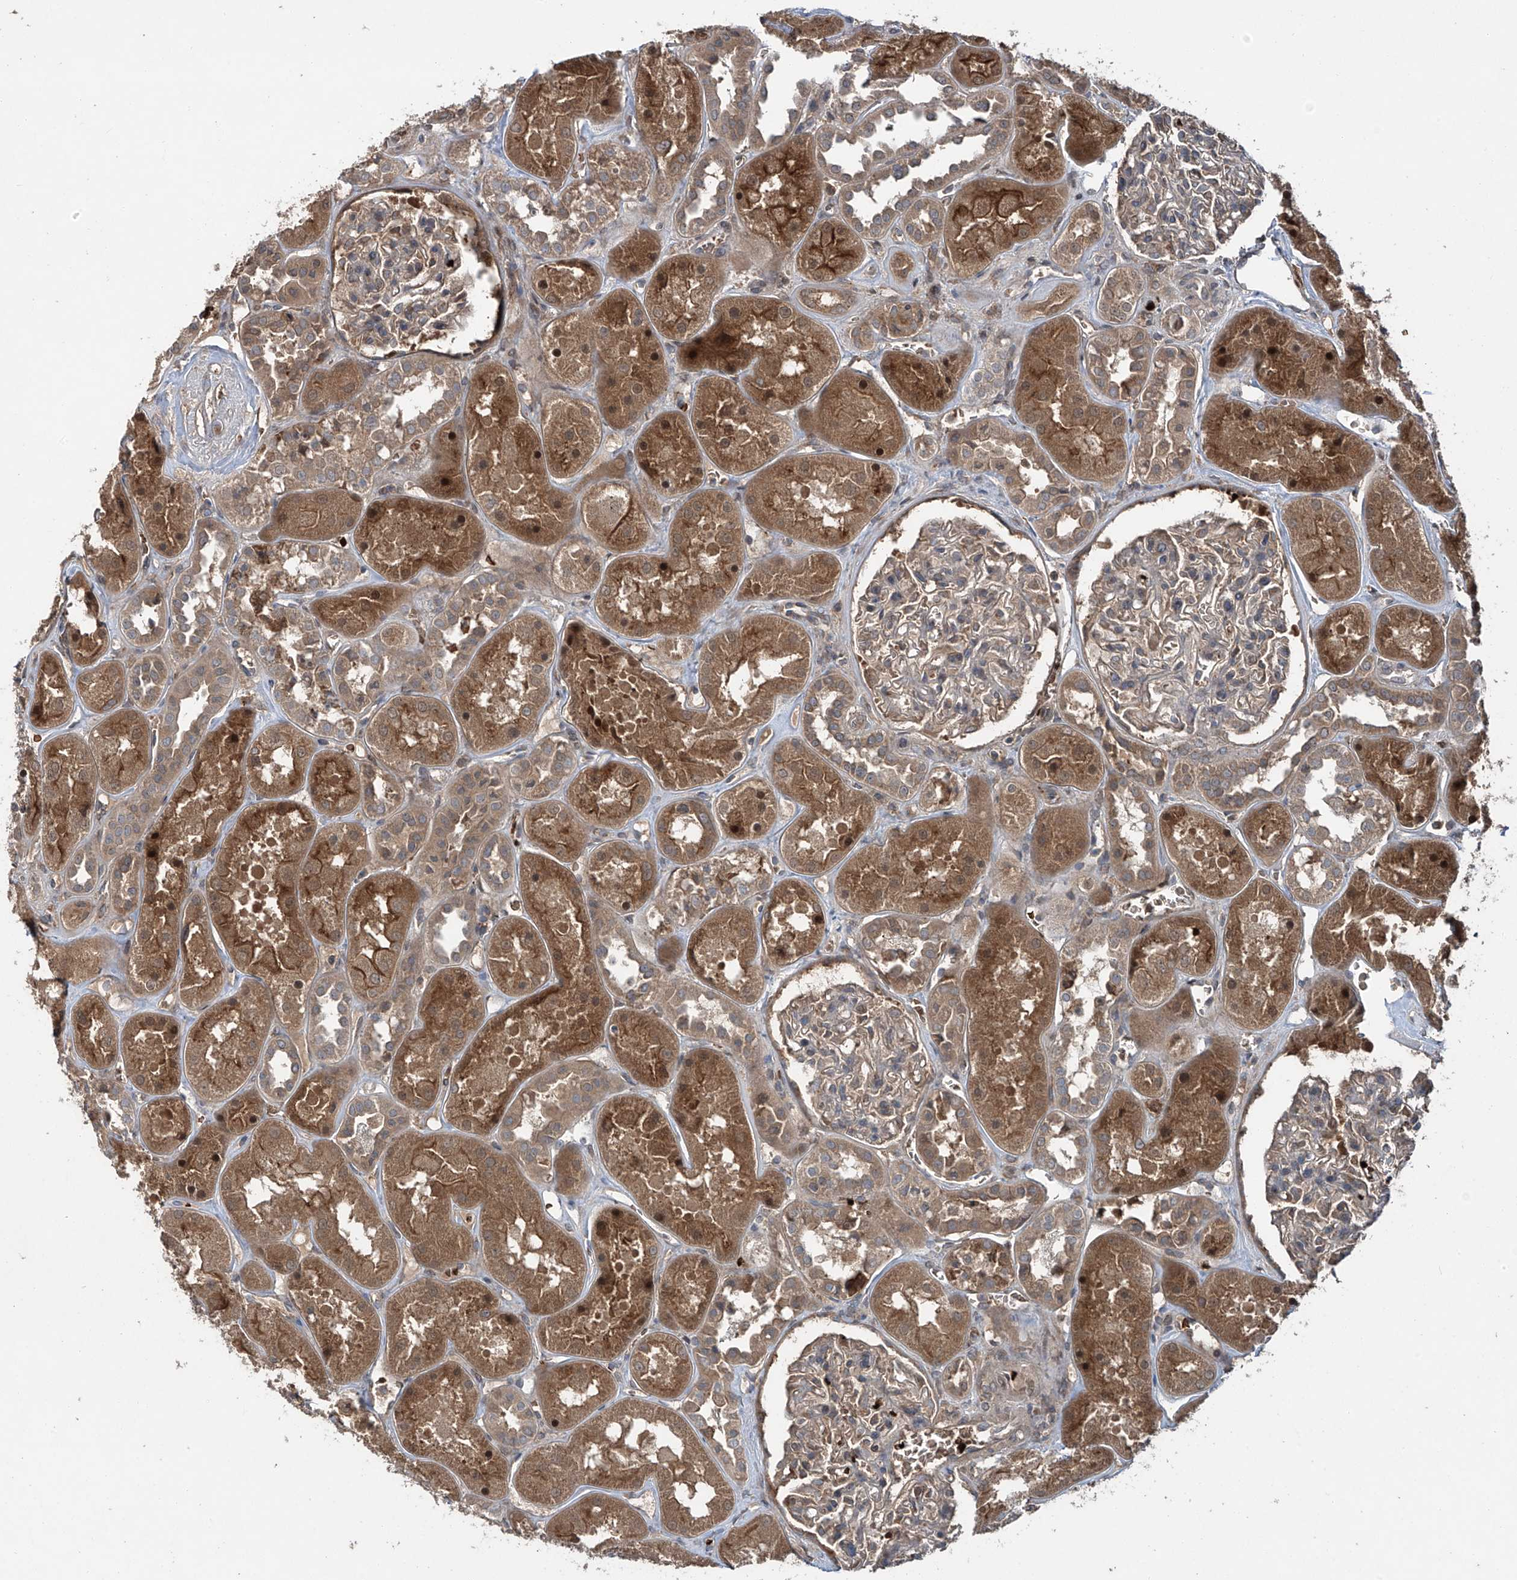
{"staining": {"intensity": "weak", "quantity": "25%-75%", "location": "cytoplasmic/membranous,nuclear"}, "tissue": "kidney", "cell_type": "Cells in glomeruli", "image_type": "normal", "snomed": [{"axis": "morphology", "description": "Normal tissue, NOS"}, {"axis": "topography", "description": "Kidney"}], "caption": "About 25%-75% of cells in glomeruli in benign kidney display weak cytoplasmic/membranous,nuclear protein expression as visualized by brown immunohistochemical staining.", "gene": "ZDHHC9", "patient": {"sex": "male", "age": 70}}